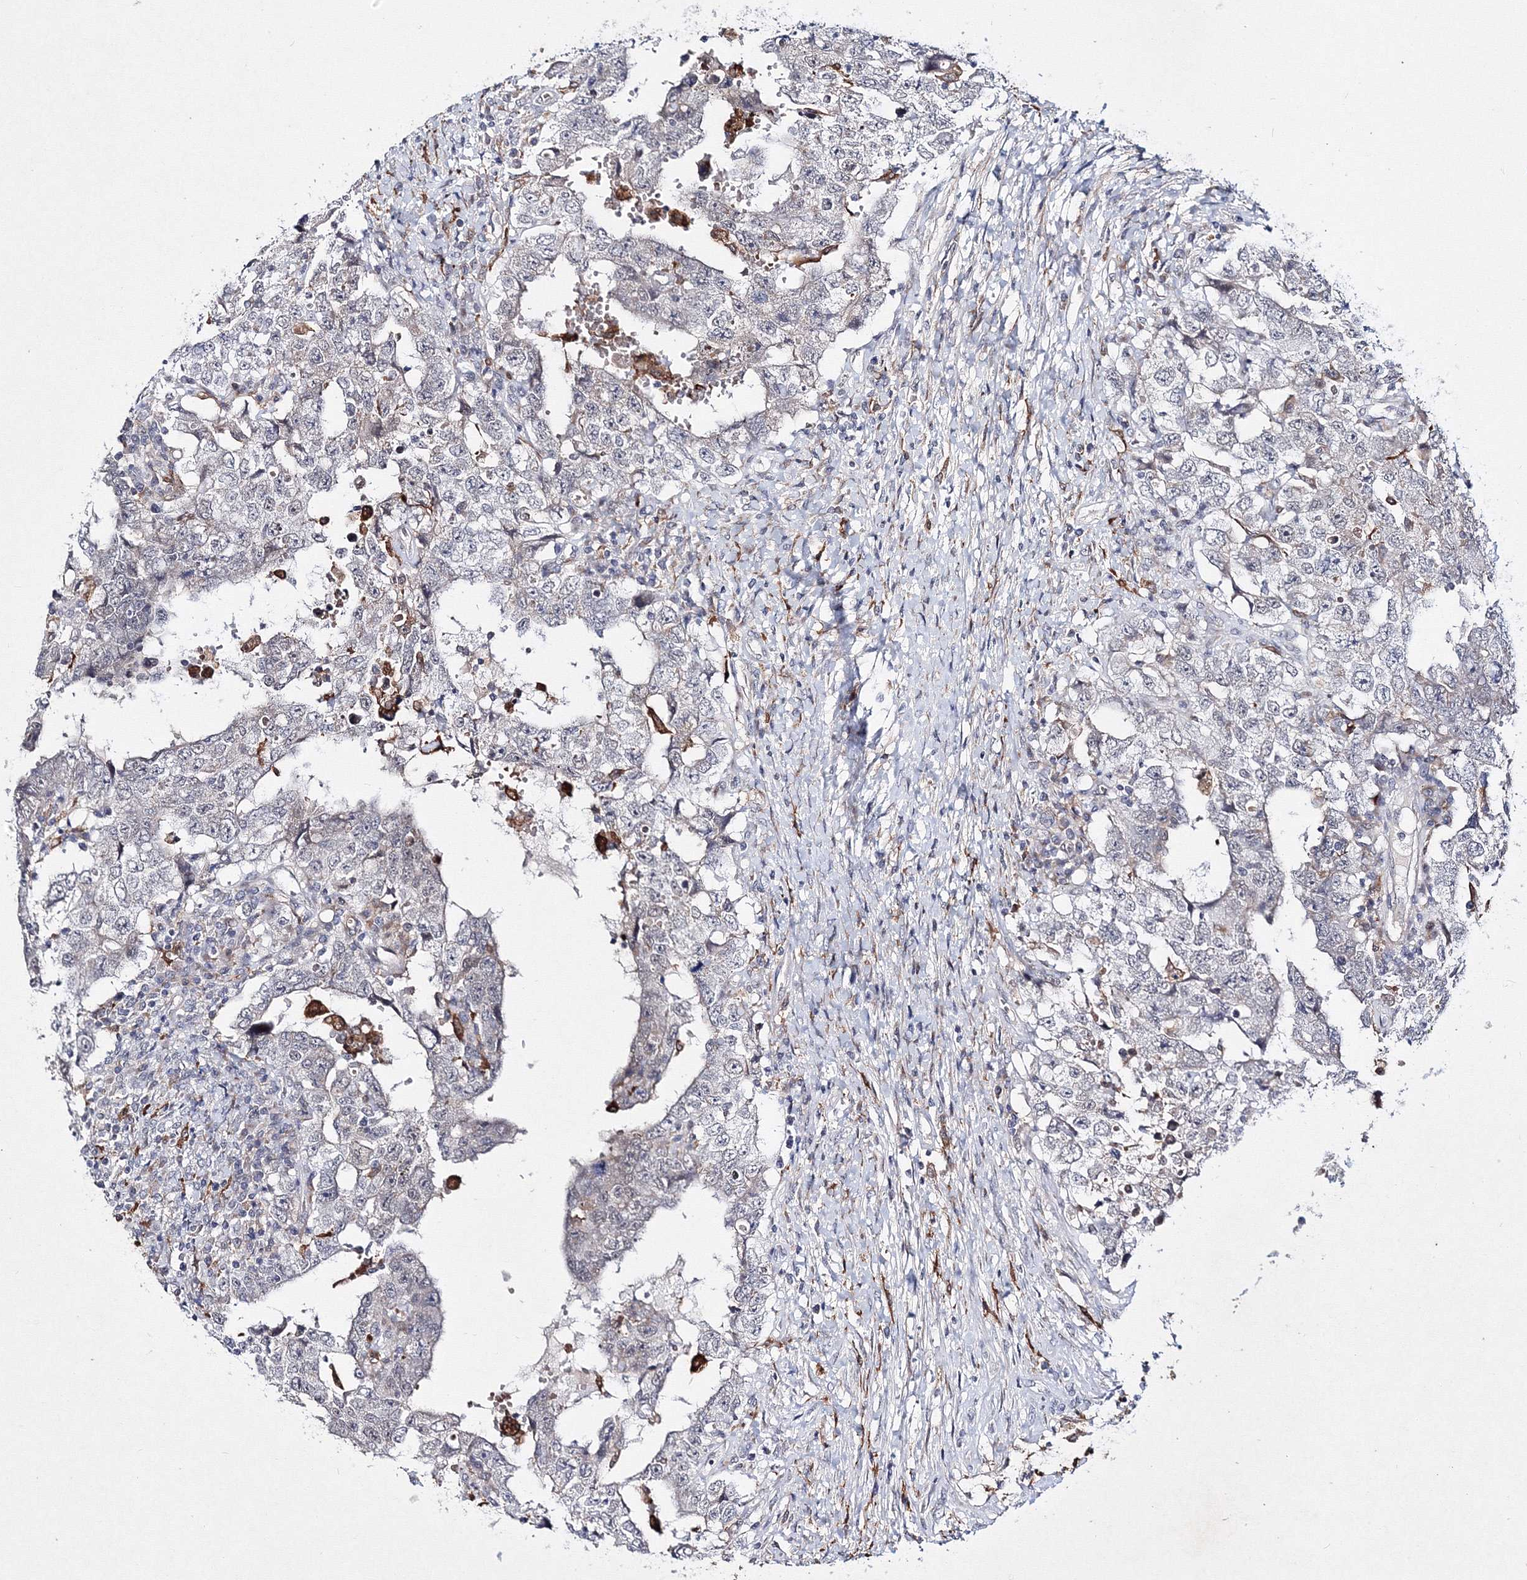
{"staining": {"intensity": "negative", "quantity": "none", "location": "none"}, "tissue": "testis cancer", "cell_type": "Tumor cells", "image_type": "cancer", "snomed": [{"axis": "morphology", "description": "Carcinoma, Embryonal, NOS"}, {"axis": "topography", "description": "Testis"}], "caption": "Immunohistochemistry micrograph of human testis cancer stained for a protein (brown), which shows no positivity in tumor cells.", "gene": "C11orf52", "patient": {"sex": "male", "age": 26}}